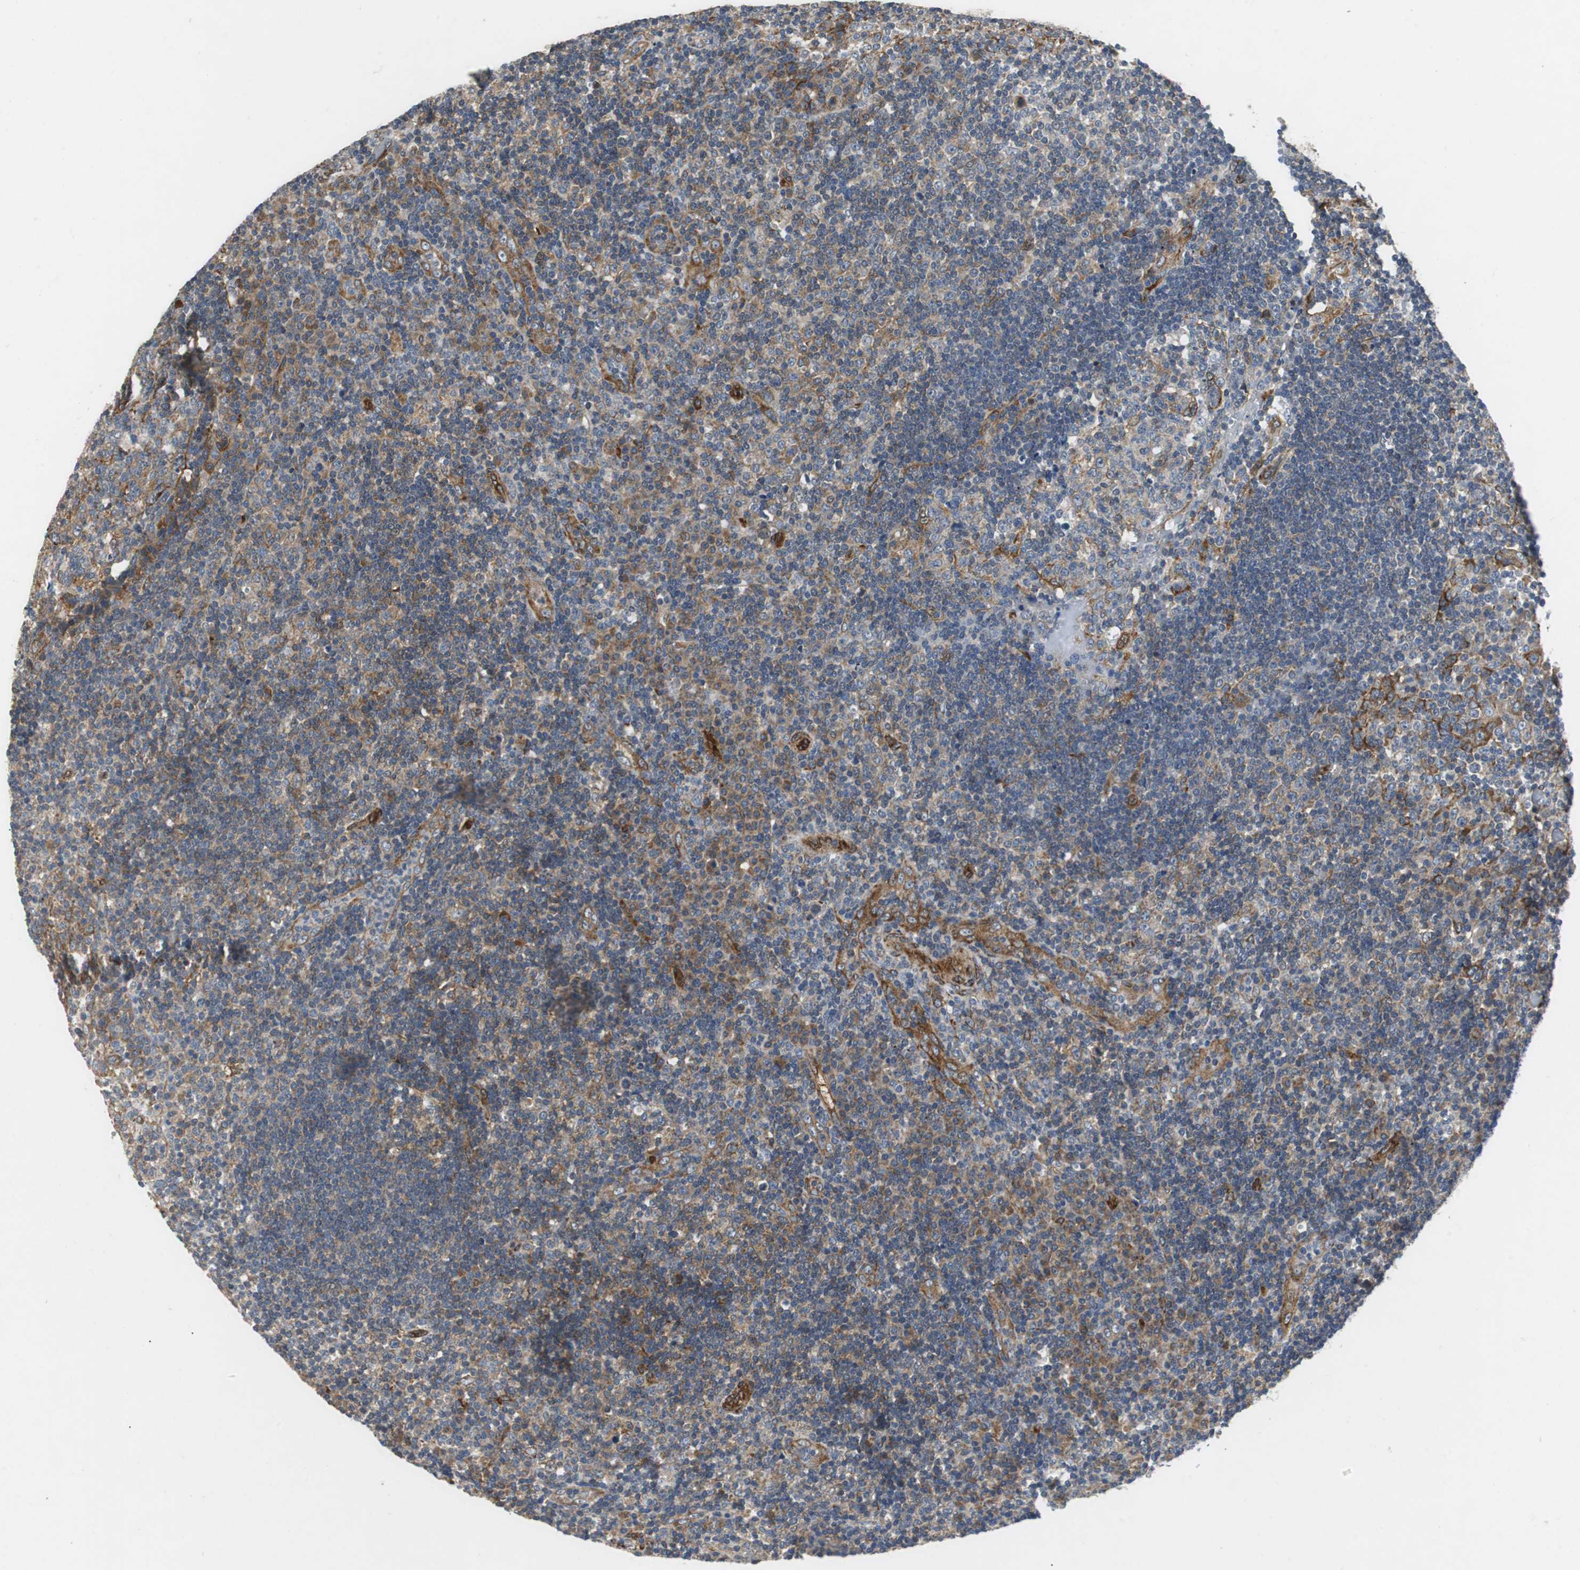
{"staining": {"intensity": "moderate", "quantity": "25%-75%", "location": "cytoplasmic/membranous"}, "tissue": "tonsil", "cell_type": "Germinal center cells", "image_type": "normal", "snomed": [{"axis": "morphology", "description": "Normal tissue, NOS"}, {"axis": "topography", "description": "Tonsil"}], "caption": "Immunohistochemical staining of normal human tonsil shows 25%-75% levels of moderate cytoplasmic/membranous protein staining in about 25%-75% of germinal center cells. (Brightfield microscopy of DAB IHC at high magnification).", "gene": "ISCU", "patient": {"sex": "female", "age": 40}}